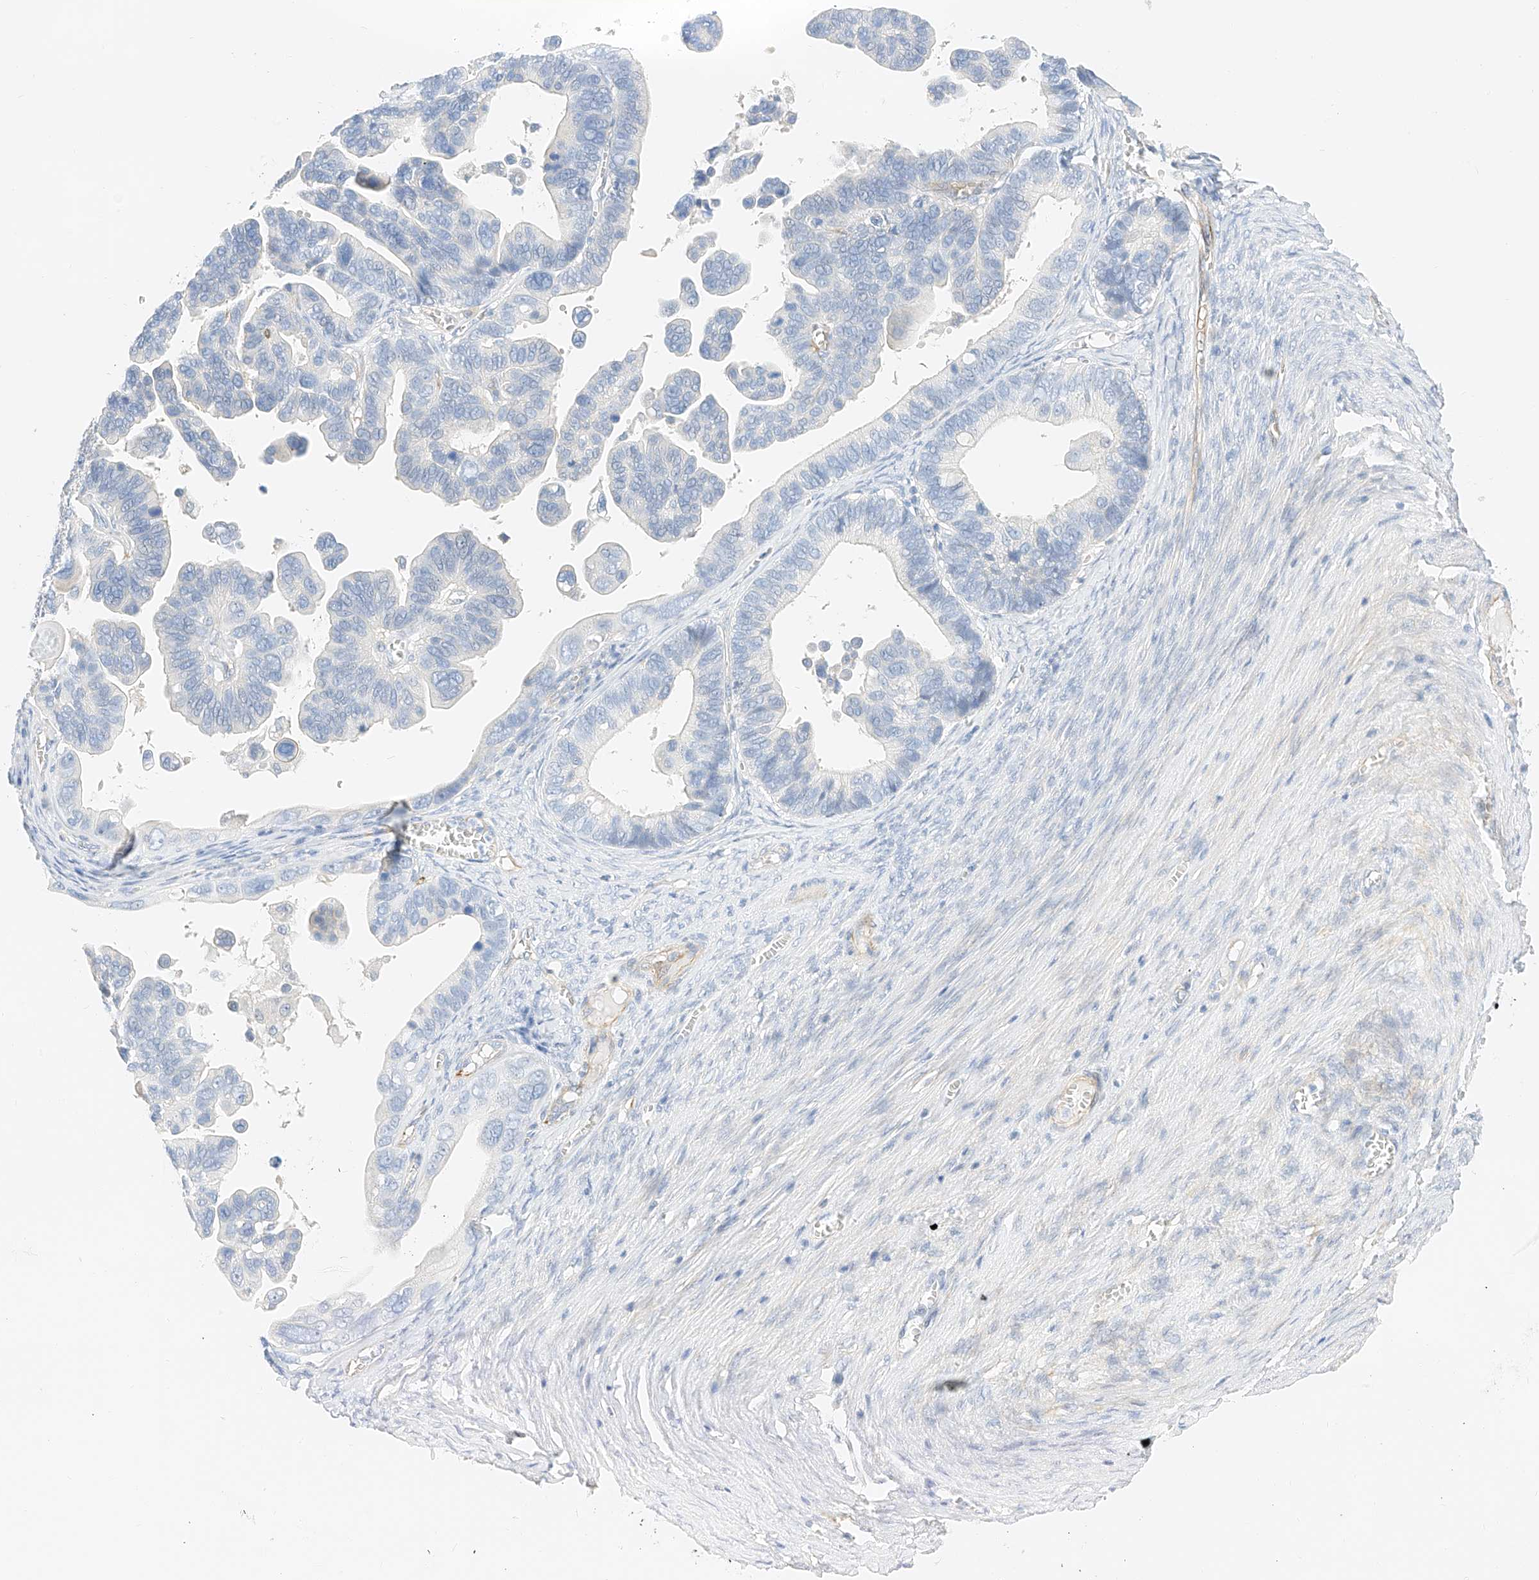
{"staining": {"intensity": "negative", "quantity": "none", "location": "none"}, "tissue": "ovarian cancer", "cell_type": "Tumor cells", "image_type": "cancer", "snomed": [{"axis": "morphology", "description": "Cystadenocarcinoma, serous, NOS"}, {"axis": "topography", "description": "Ovary"}], "caption": "A high-resolution histopathology image shows immunohistochemistry (IHC) staining of serous cystadenocarcinoma (ovarian), which exhibits no significant staining in tumor cells.", "gene": "CDCP2", "patient": {"sex": "female", "age": 56}}